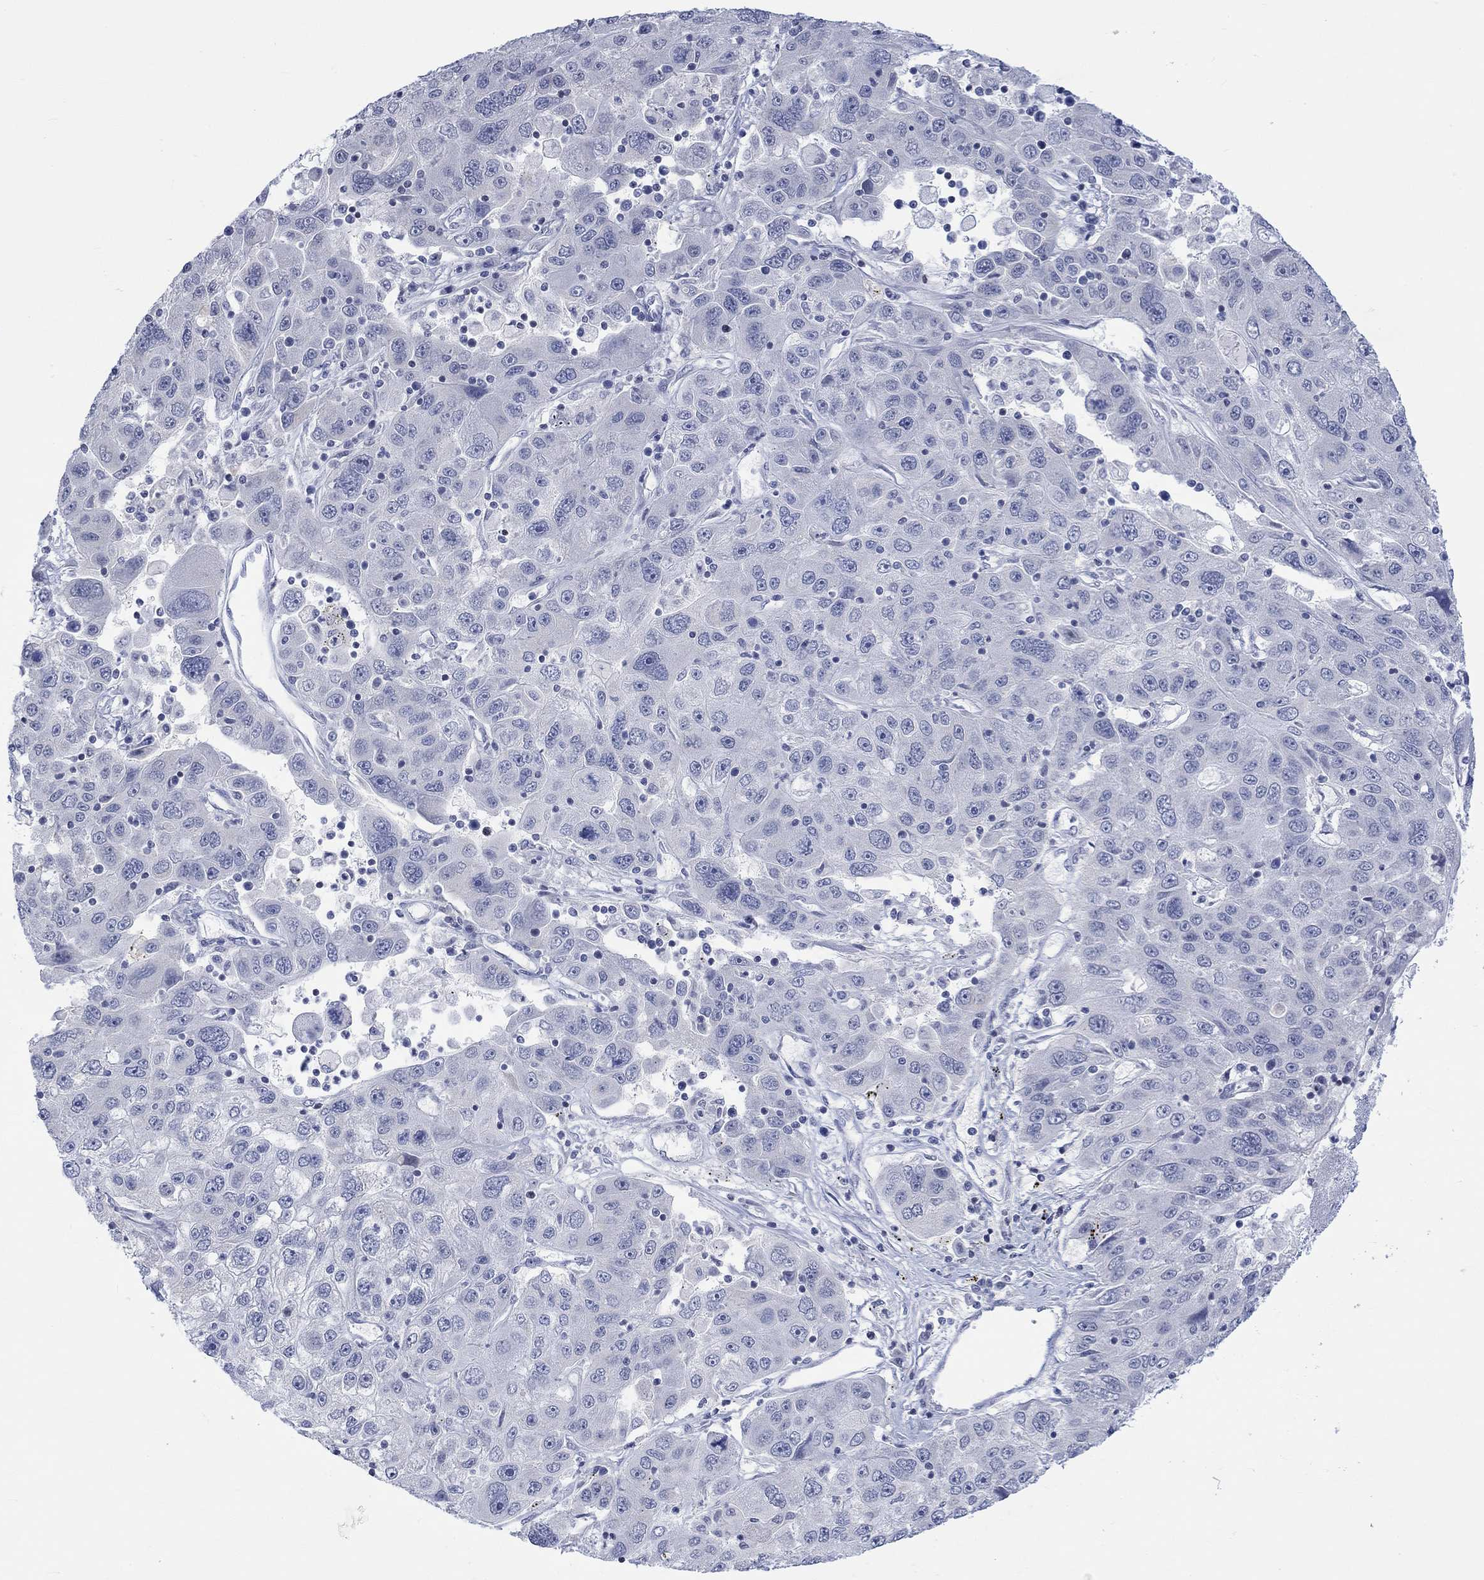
{"staining": {"intensity": "negative", "quantity": "none", "location": "none"}, "tissue": "stomach cancer", "cell_type": "Tumor cells", "image_type": "cancer", "snomed": [{"axis": "morphology", "description": "Adenocarcinoma, NOS"}, {"axis": "topography", "description": "Stomach"}], "caption": "DAB immunohistochemical staining of adenocarcinoma (stomach) exhibits no significant expression in tumor cells. (Brightfield microscopy of DAB (3,3'-diaminobenzidine) immunohistochemistry at high magnification).", "gene": "DCX", "patient": {"sex": "male", "age": 56}}